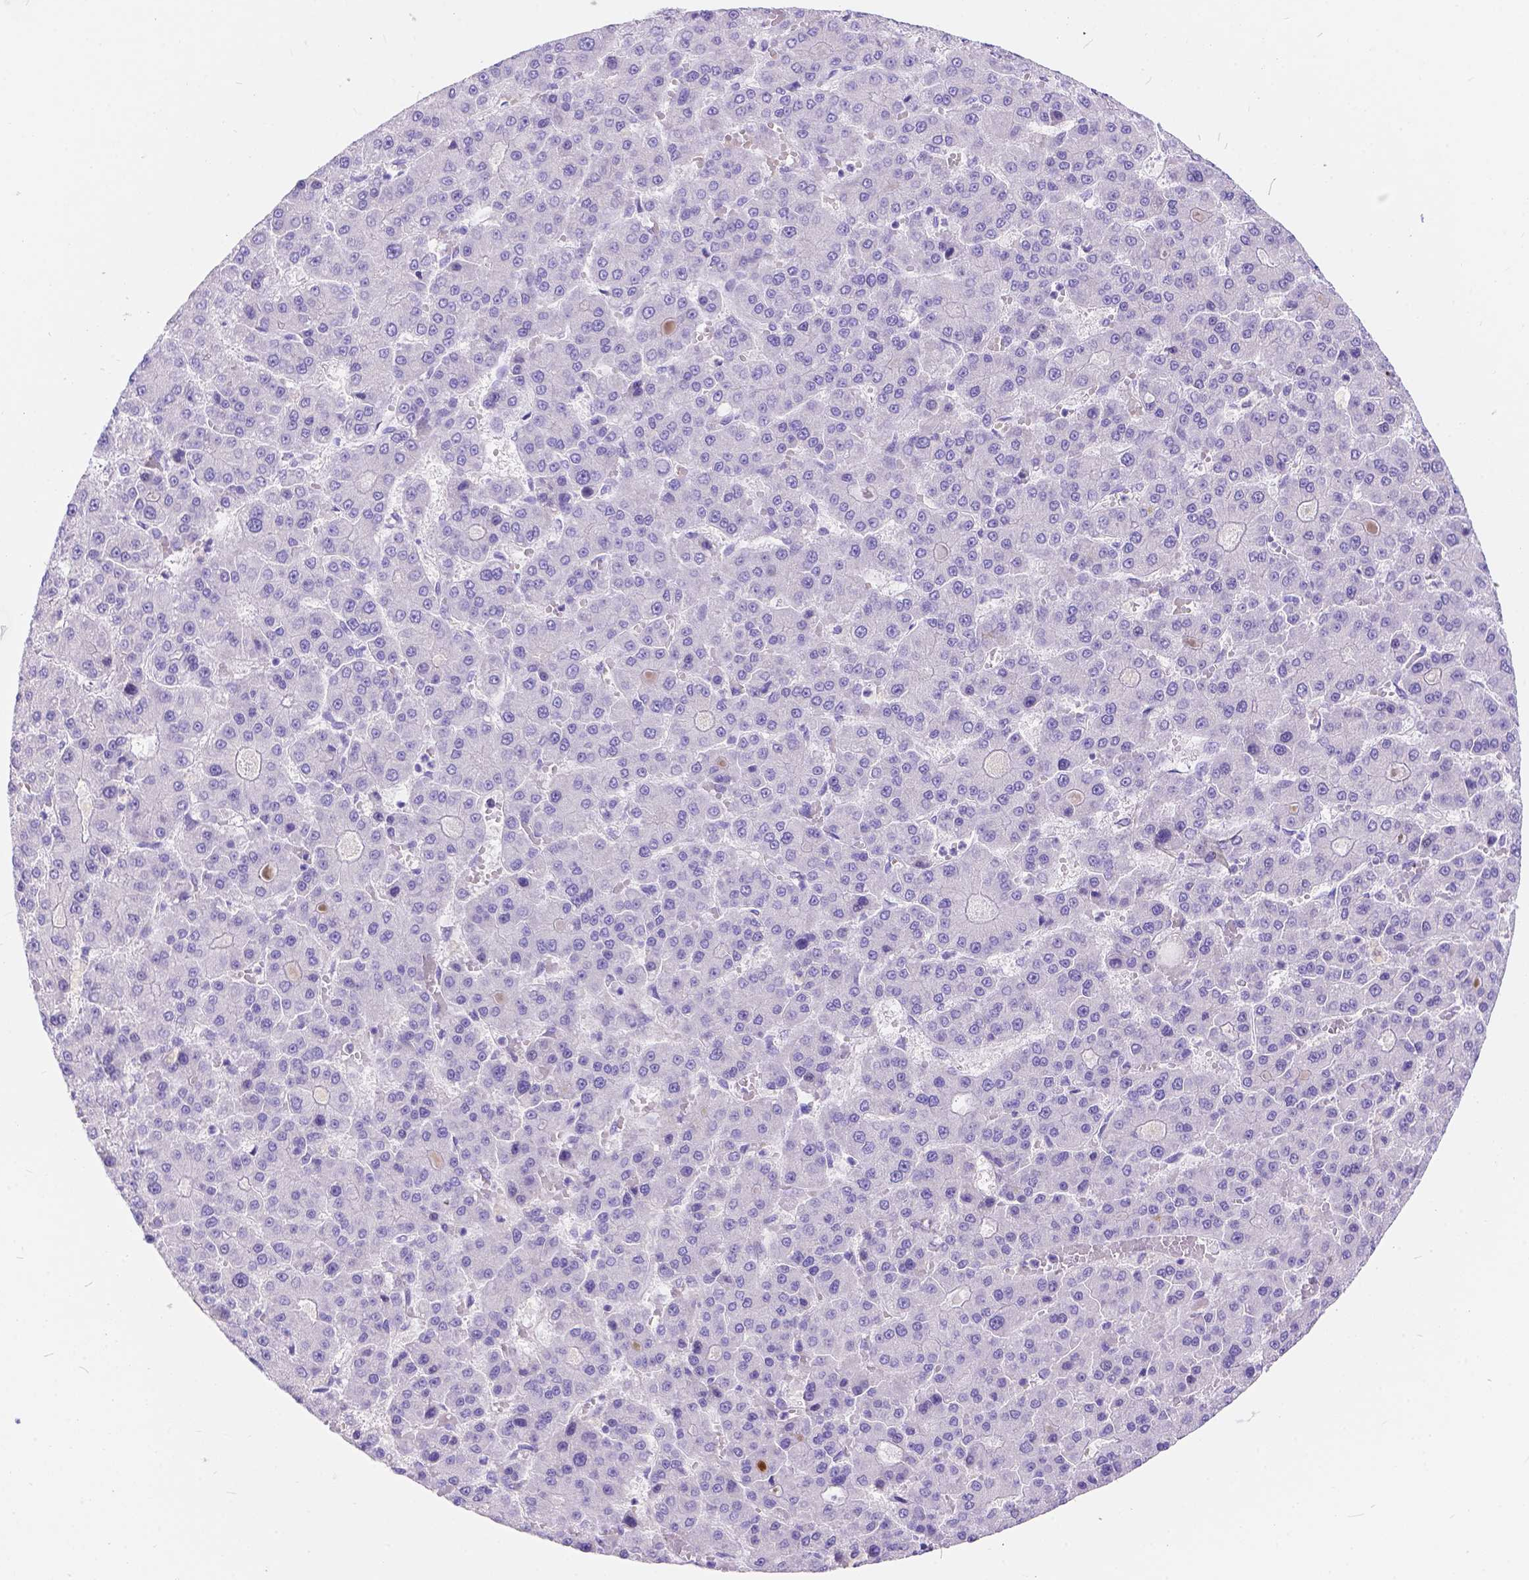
{"staining": {"intensity": "negative", "quantity": "none", "location": "none"}, "tissue": "liver cancer", "cell_type": "Tumor cells", "image_type": "cancer", "snomed": [{"axis": "morphology", "description": "Carcinoma, Hepatocellular, NOS"}, {"axis": "topography", "description": "Liver"}], "caption": "Liver cancer (hepatocellular carcinoma) was stained to show a protein in brown. There is no significant staining in tumor cells. (DAB immunohistochemistry (IHC) visualized using brightfield microscopy, high magnification).", "gene": "KLHL10", "patient": {"sex": "male", "age": 70}}